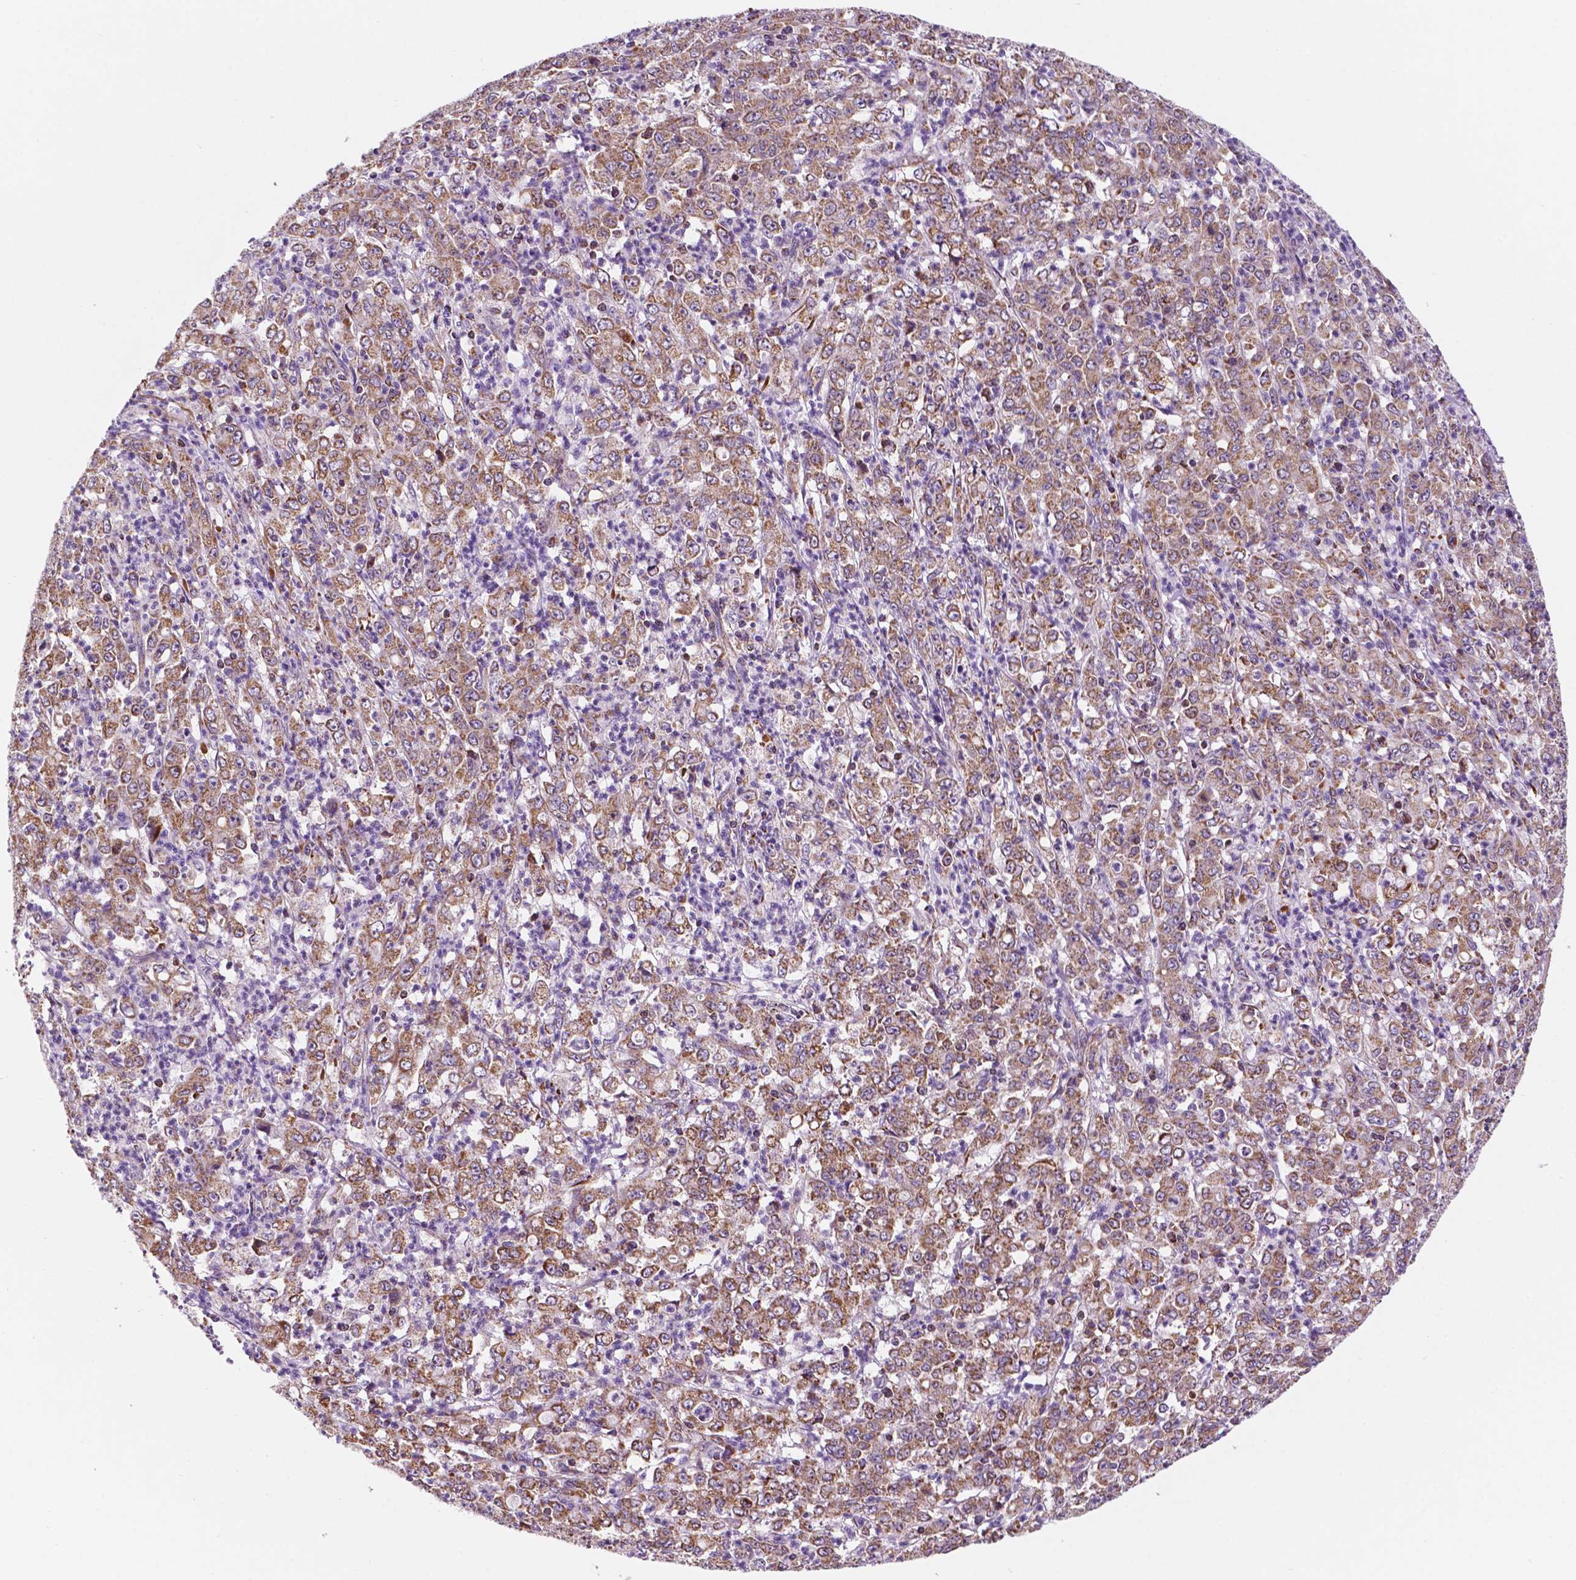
{"staining": {"intensity": "moderate", "quantity": ">75%", "location": "cytoplasmic/membranous"}, "tissue": "stomach cancer", "cell_type": "Tumor cells", "image_type": "cancer", "snomed": [{"axis": "morphology", "description": "Adenocarcinoma, NOS"}, {"axis": "topography", "description": "Stomach, lower"}], "caption": "Stomach cancer stained with a protein marker demonstrates moderate staining in tumor cells.", "gene": "GEMIN4", "patient": {"sex": "female", "age": 71}}